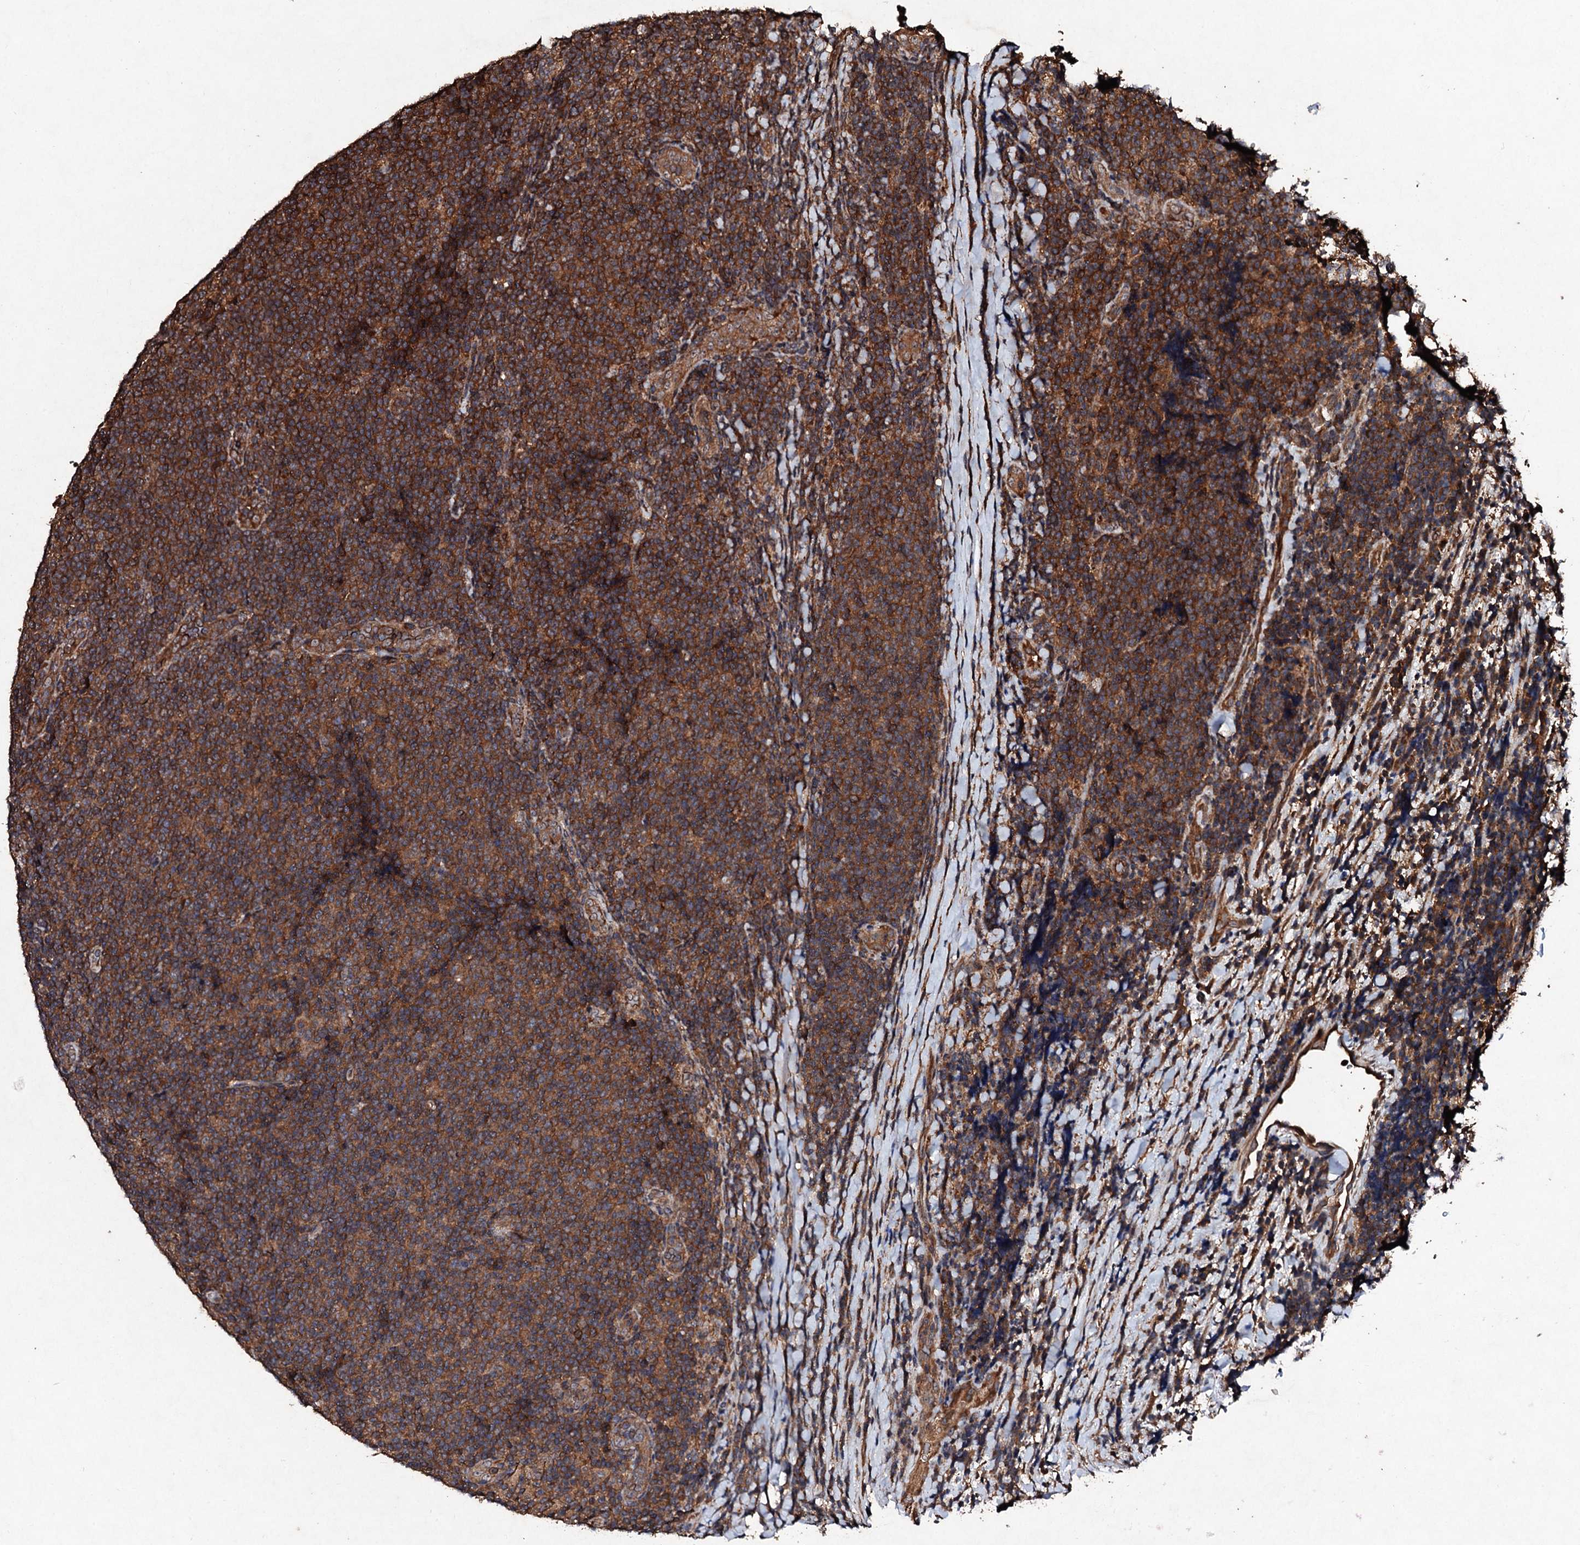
{"staining": {"intensity": "strong", "quantity": ">75%", "location": "cytoplasmic/membranous"}, "tissue": "lymphoma", "cell_type": "Tumor cells", "image_type": "cancer", "snomed": [{"axis": "morphology", "description": "Malignant lymphoma, non-Hodgkin's type, Low grade"}, {"axis": "topography", "description": "Lymph node"}], "caption": "A high amount of strong cytoplasmic/membranous expression is identified in about >75% of tumor cells in lymphoma tissue.", "gene": "KERA", "patient": {"sex": "male", "age": 66}}